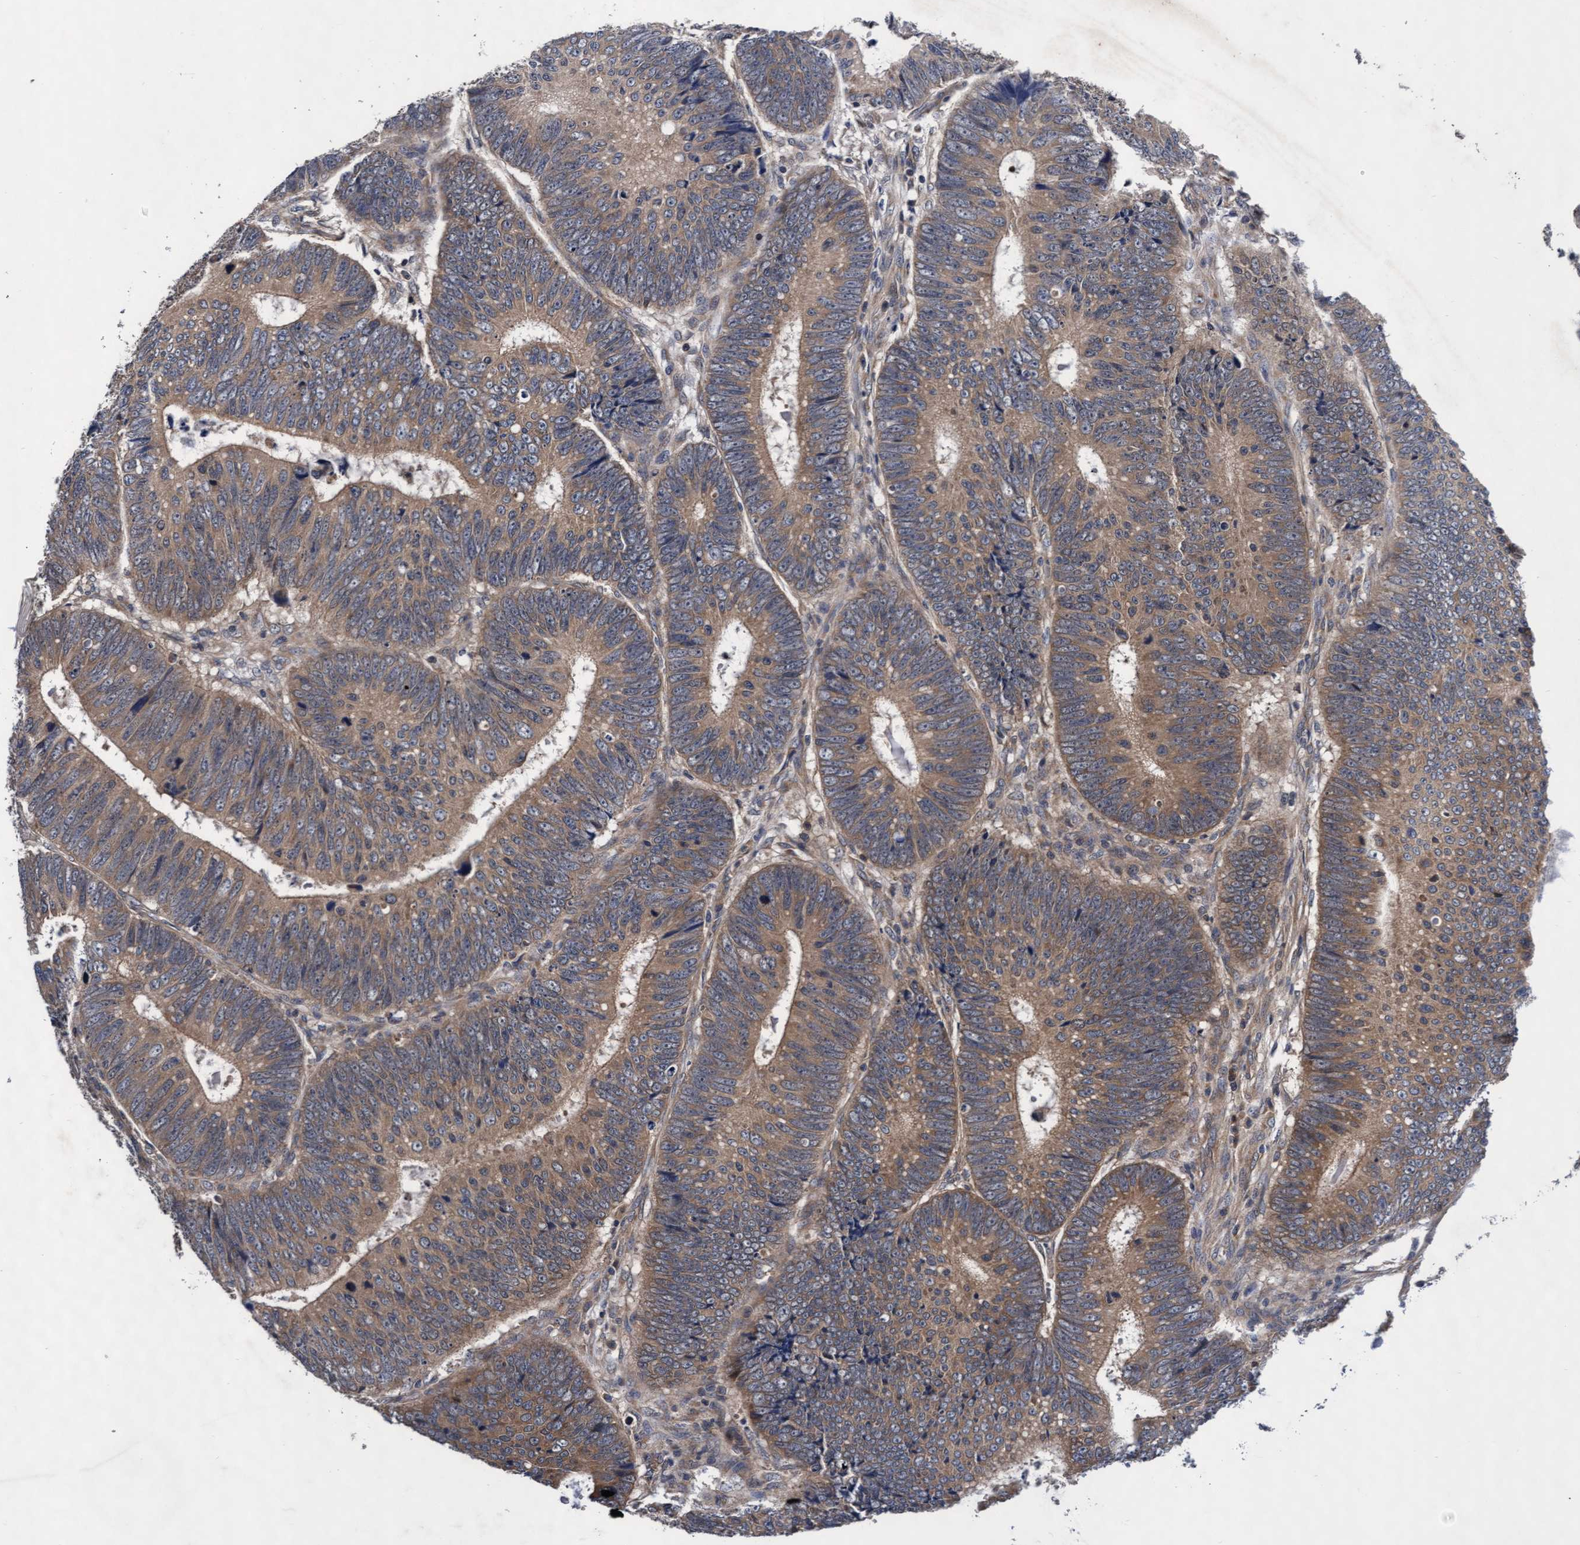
{"staining": {"intensity": "weak", "quantity": ">75%", "location": "cytoplasmic/membranous"}, "tissue": "colorectal cancer", "cell_type": "Tumor cells", "image_type": "cancer", "snomed": [{"axis": "morphology", "description": "Adenocarcinoma, NOS"}, {"axis": "topography", "description": "Colon"}], "caption": "There is low levels of weak cytoplasmic/membranous expression in tumor cells of adenocarcinoma (colorectal), as demonstrated by immunohistochemical staining (brown color).", "gene": "EFCAB13", "patient": {"sex": "male", "age": 56}}